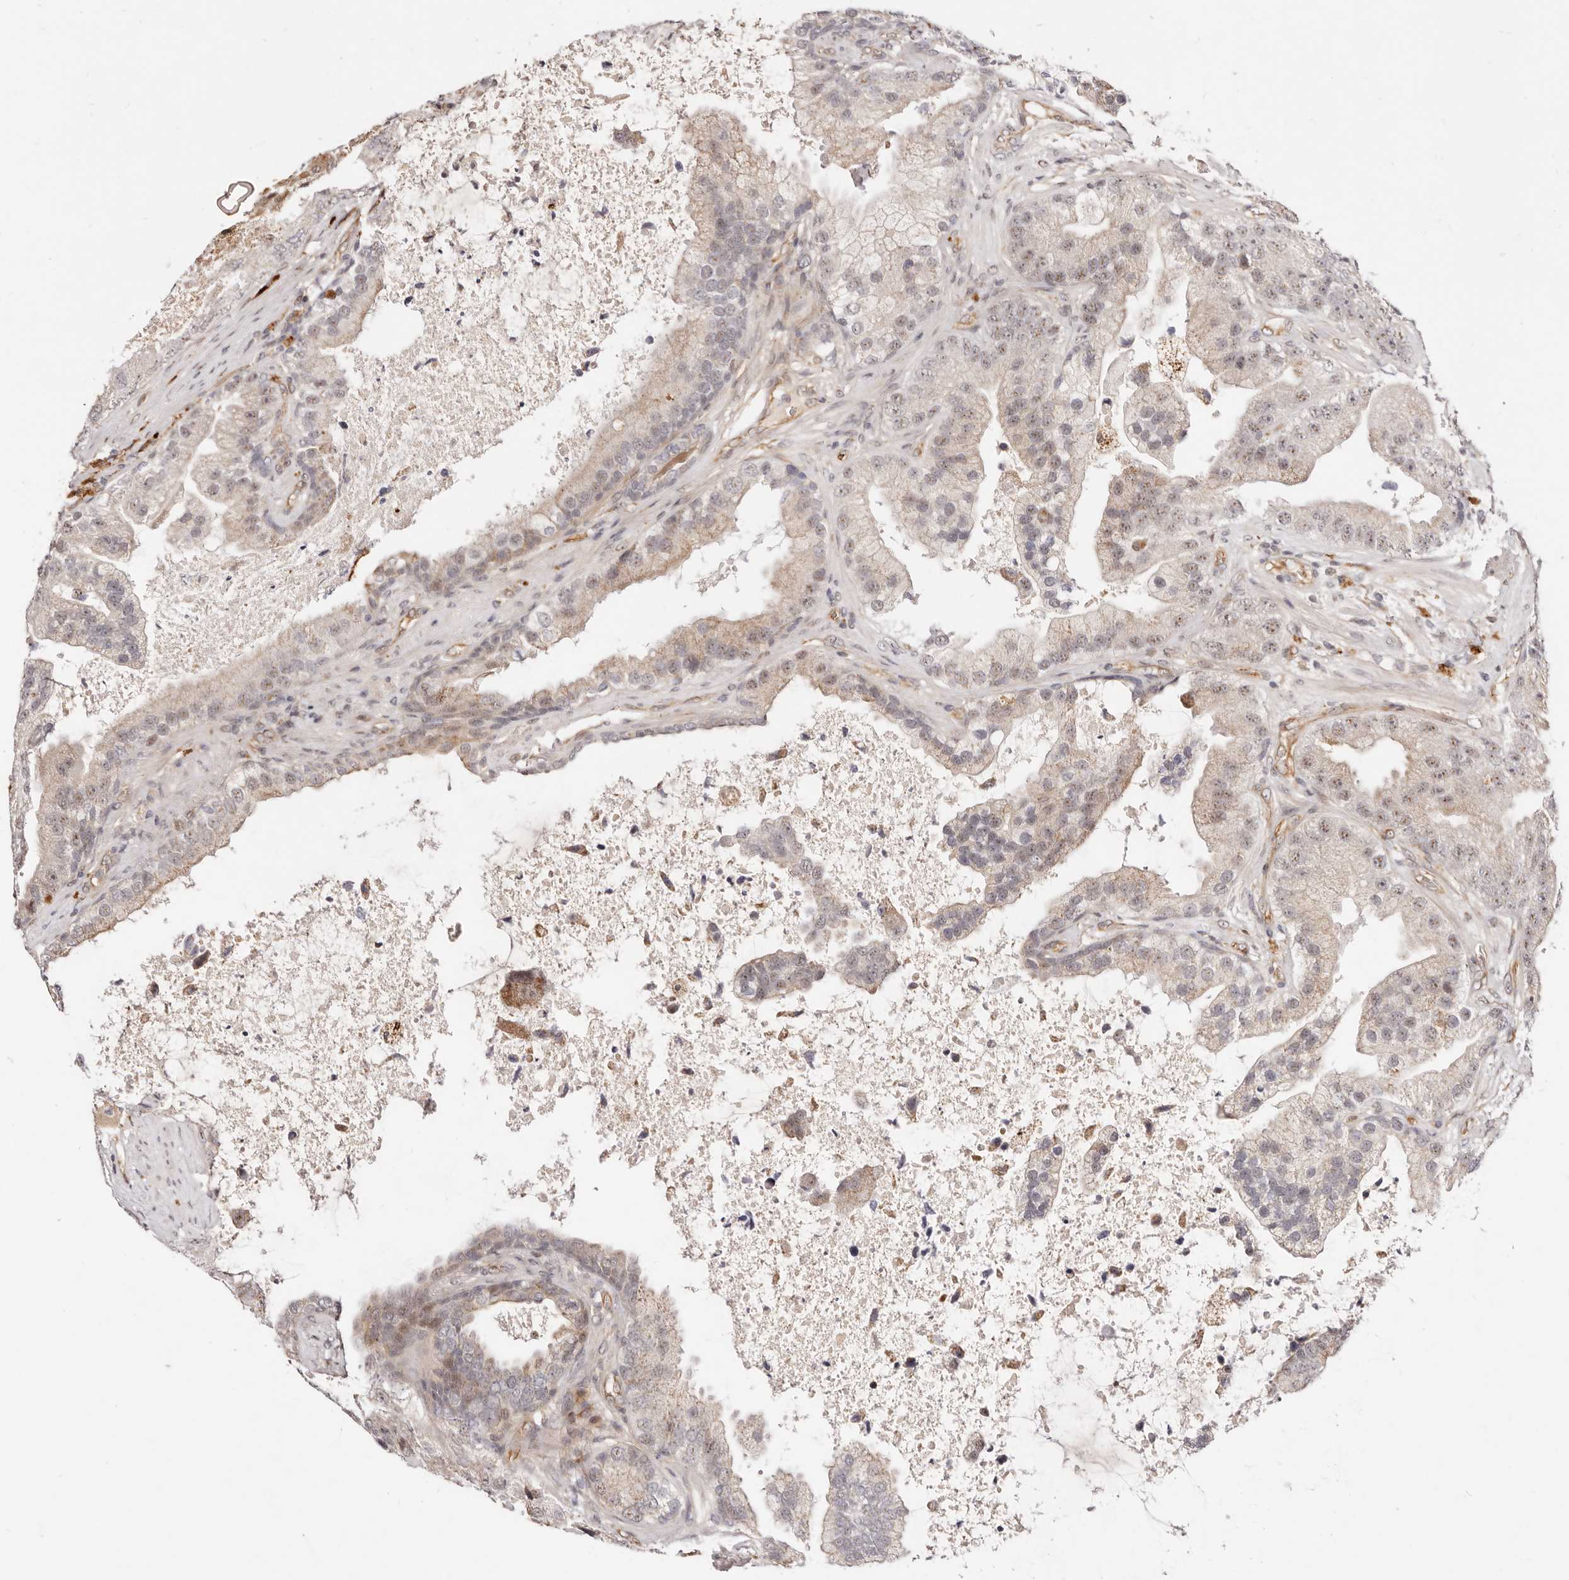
{"staining": {"intensity": "weak", "quantity": "25%-75%", "location": "cytoplasmic/membranous,nuclear"}, "tissue": "prostate cancer", "cell_type": "Tumor cells", "image_type": "cancer", "snomed": [{"axis": "morphology", "description": "Adenocarcinoma, High grade"}, {"axis": "topography", "description": "Prostate"}], "caption": "Prostate adenocarcinoma (high-grade) stained with a brown dye demonstrates weak cytoplasmic/membranous and nuclear positive expression in approximately 25%-75% of tumor cells.", "gene": "WRN", "patient": {"sex": "male", "age": 70}}